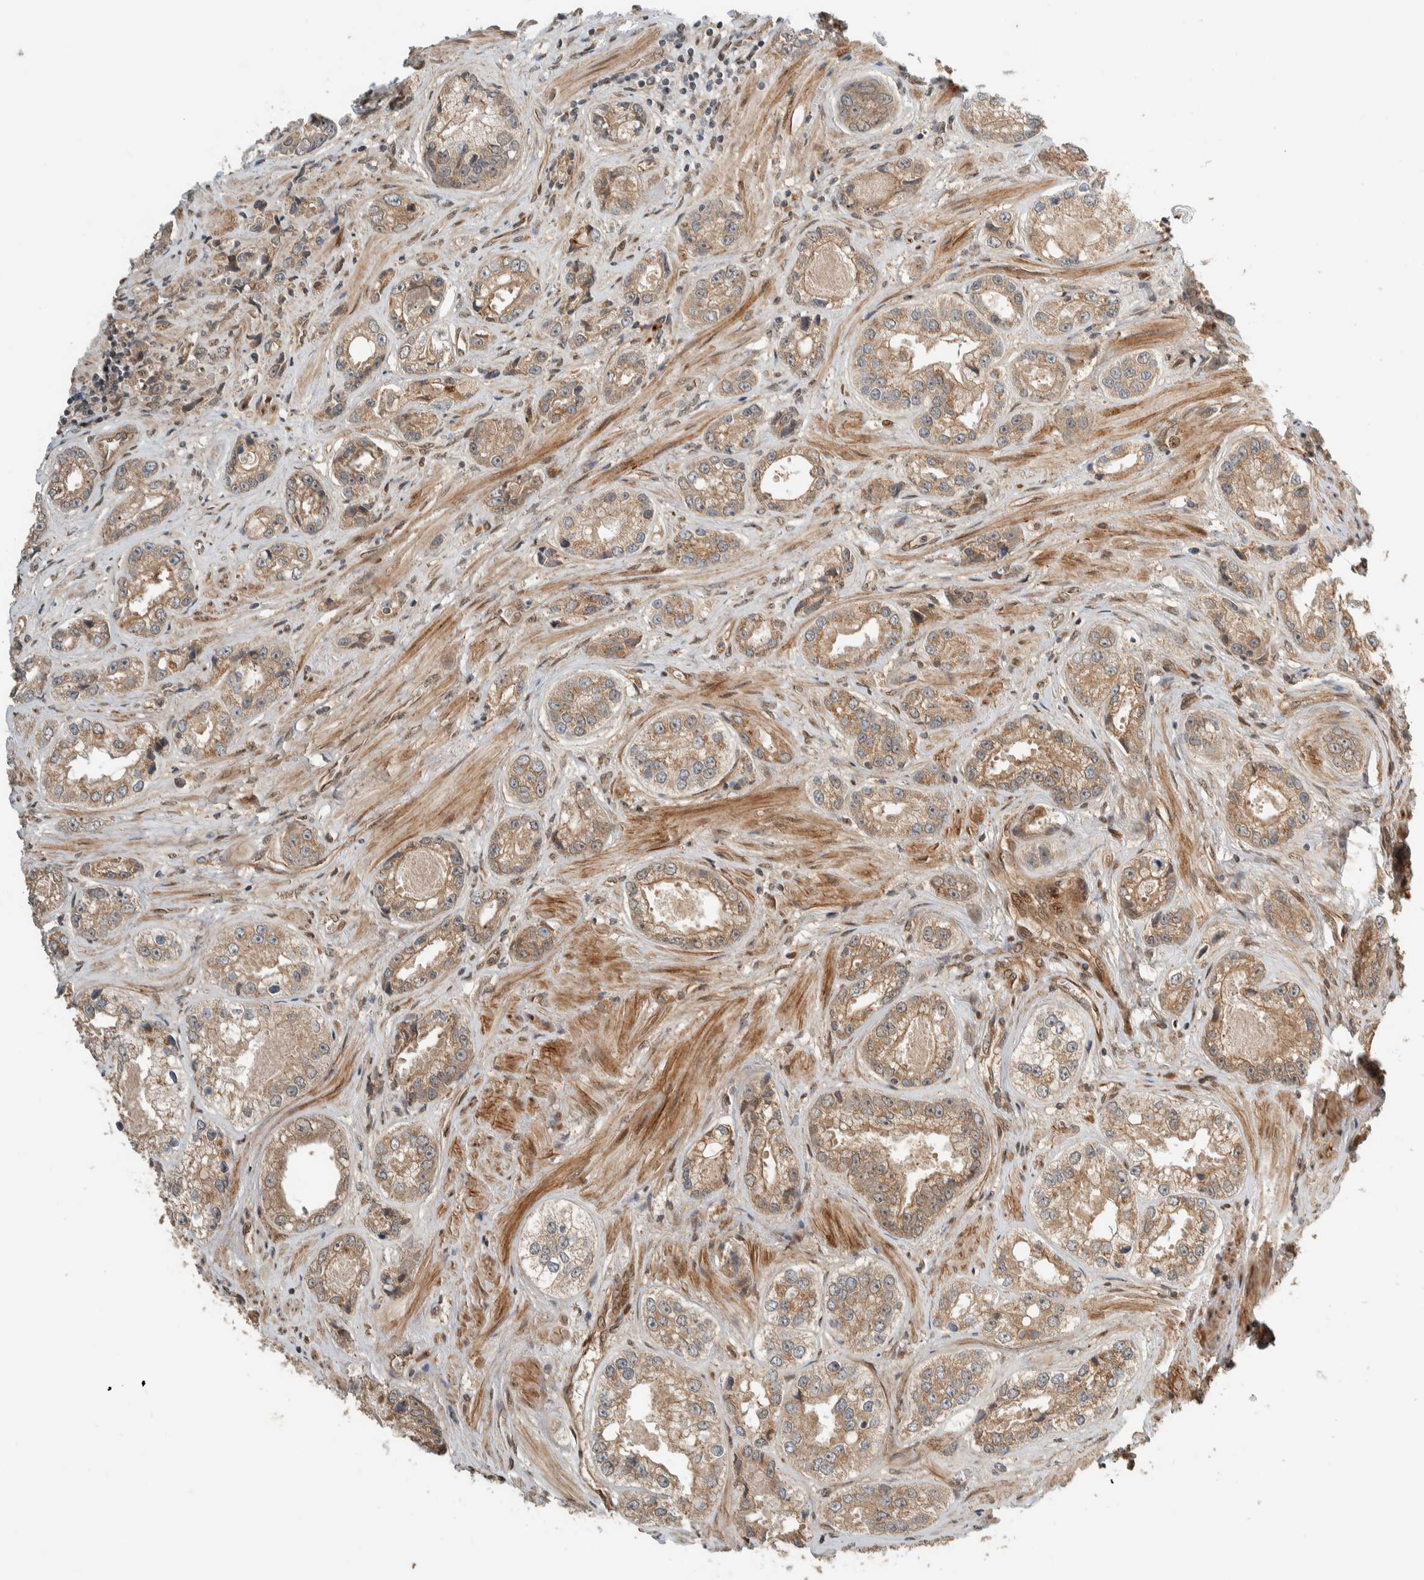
{"staining": {"intensity": "moderate", "quantity": ">75%", "location": "cytoplasmic/membranous"}, "tissue": "prostate cancer", "cell_type": "Tumor cells", "image_type": "cancer", "snomed": [{"axis": "morphology", "description": "Adenocarcinoma, High grade"}, {"axis": "topography", "description": "Prostate"}], "caption": "Brown immunohistochemical staining in human prostate high-grade adenocarcinoma shows moderate cytoplasmic/membranous positivity in approximately >75% of tumor cells.", "gene": "STXBP4", "patient": {"sex": "male", "age": 61}}